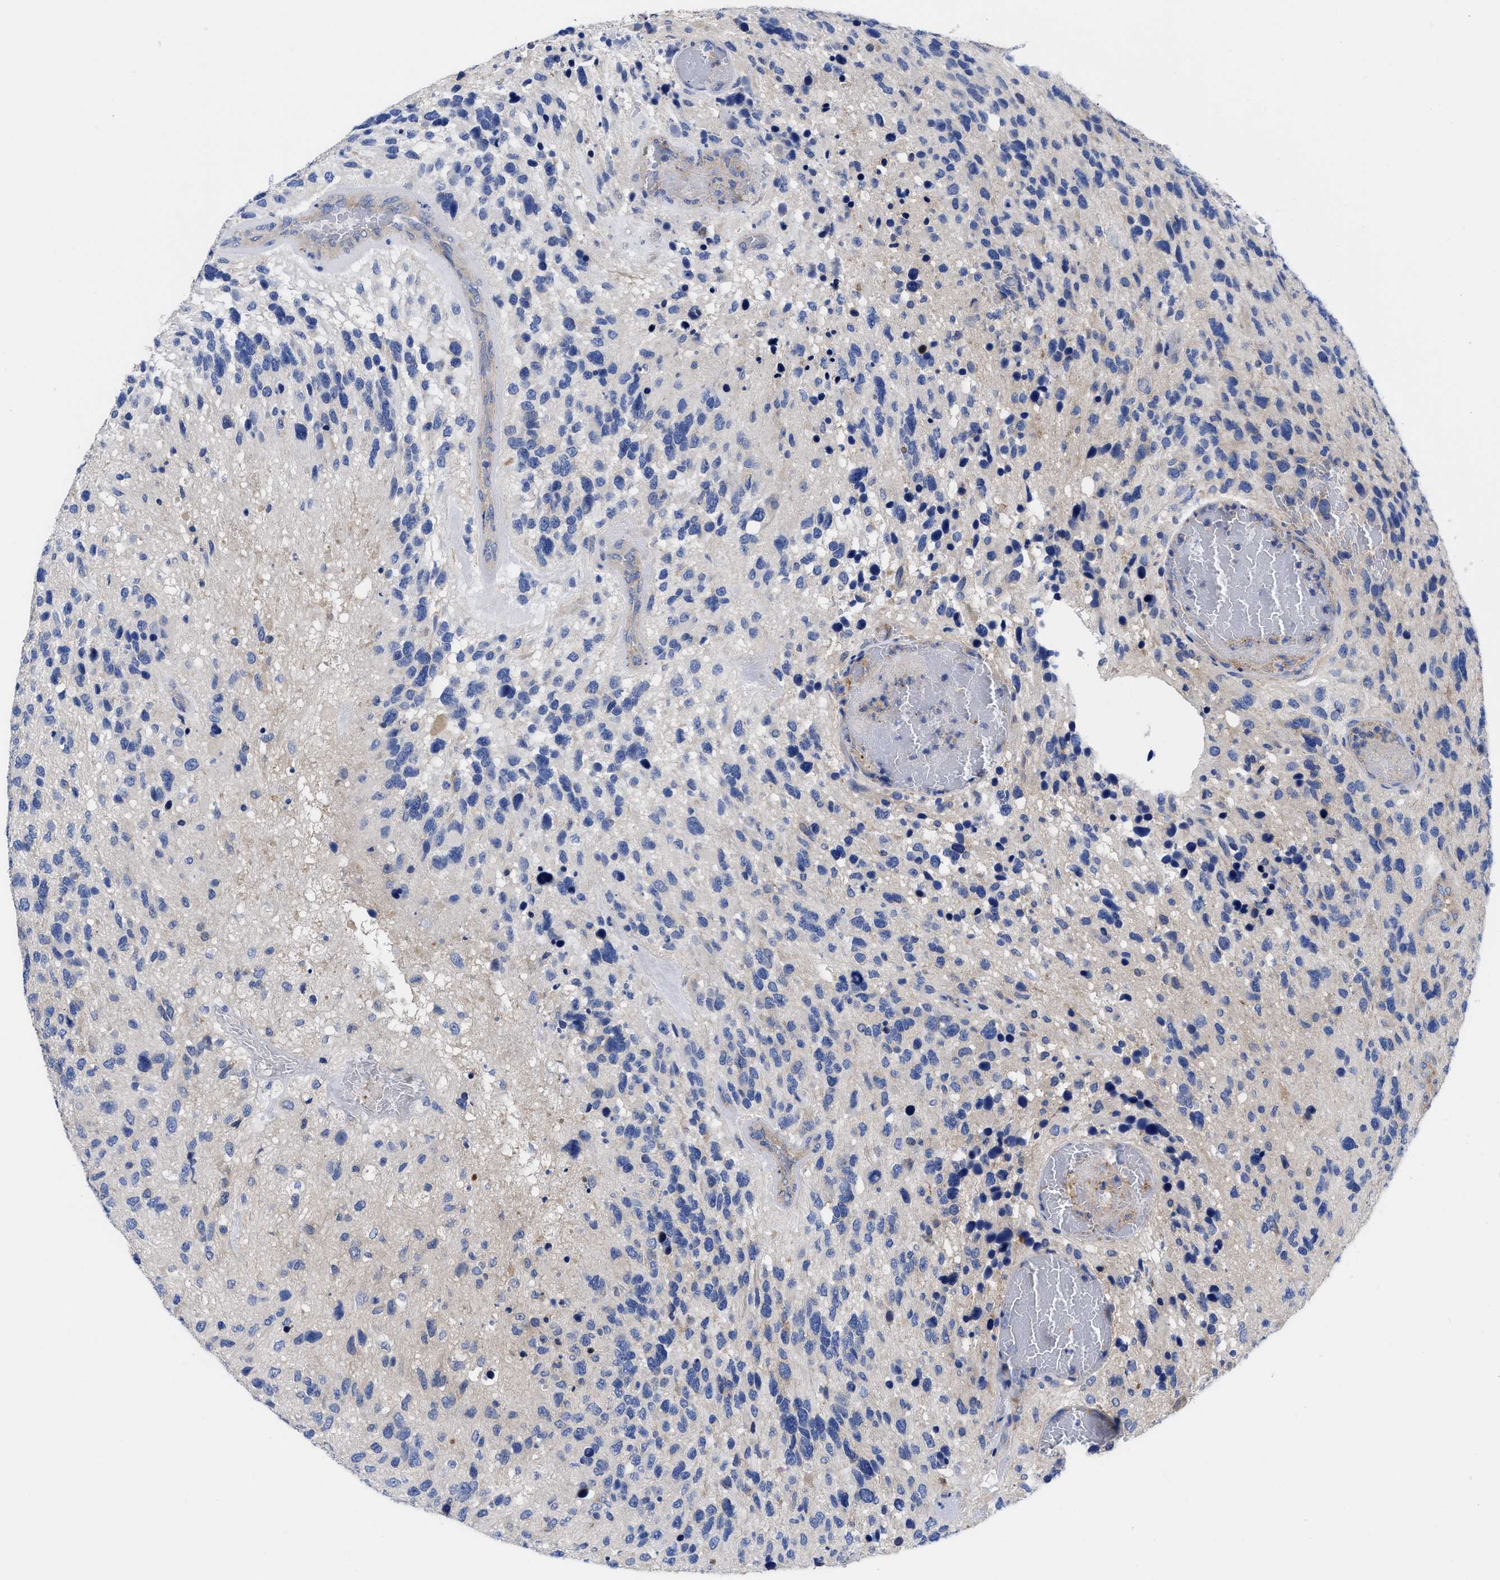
{"staining": {"intensity": "negative", "quantity": "none", "location": "none"}, "tissue": "glioma", "cell_type": "Tumor cells", "image_type": "cancer", "snomed": [{"axis": "morphology", "description": "Glioma, malignant, High grade"}, {"axis": "topography", "description": "Brain"}], "caption": "DAB (3,3'-diaminobenzidine) immunohistochemical staining of malignant glioma (high-grade) exhibits no significant positivity in tumor cells.", "gene": "RBKS", "patient": {"sex": "female", "age": 58}}